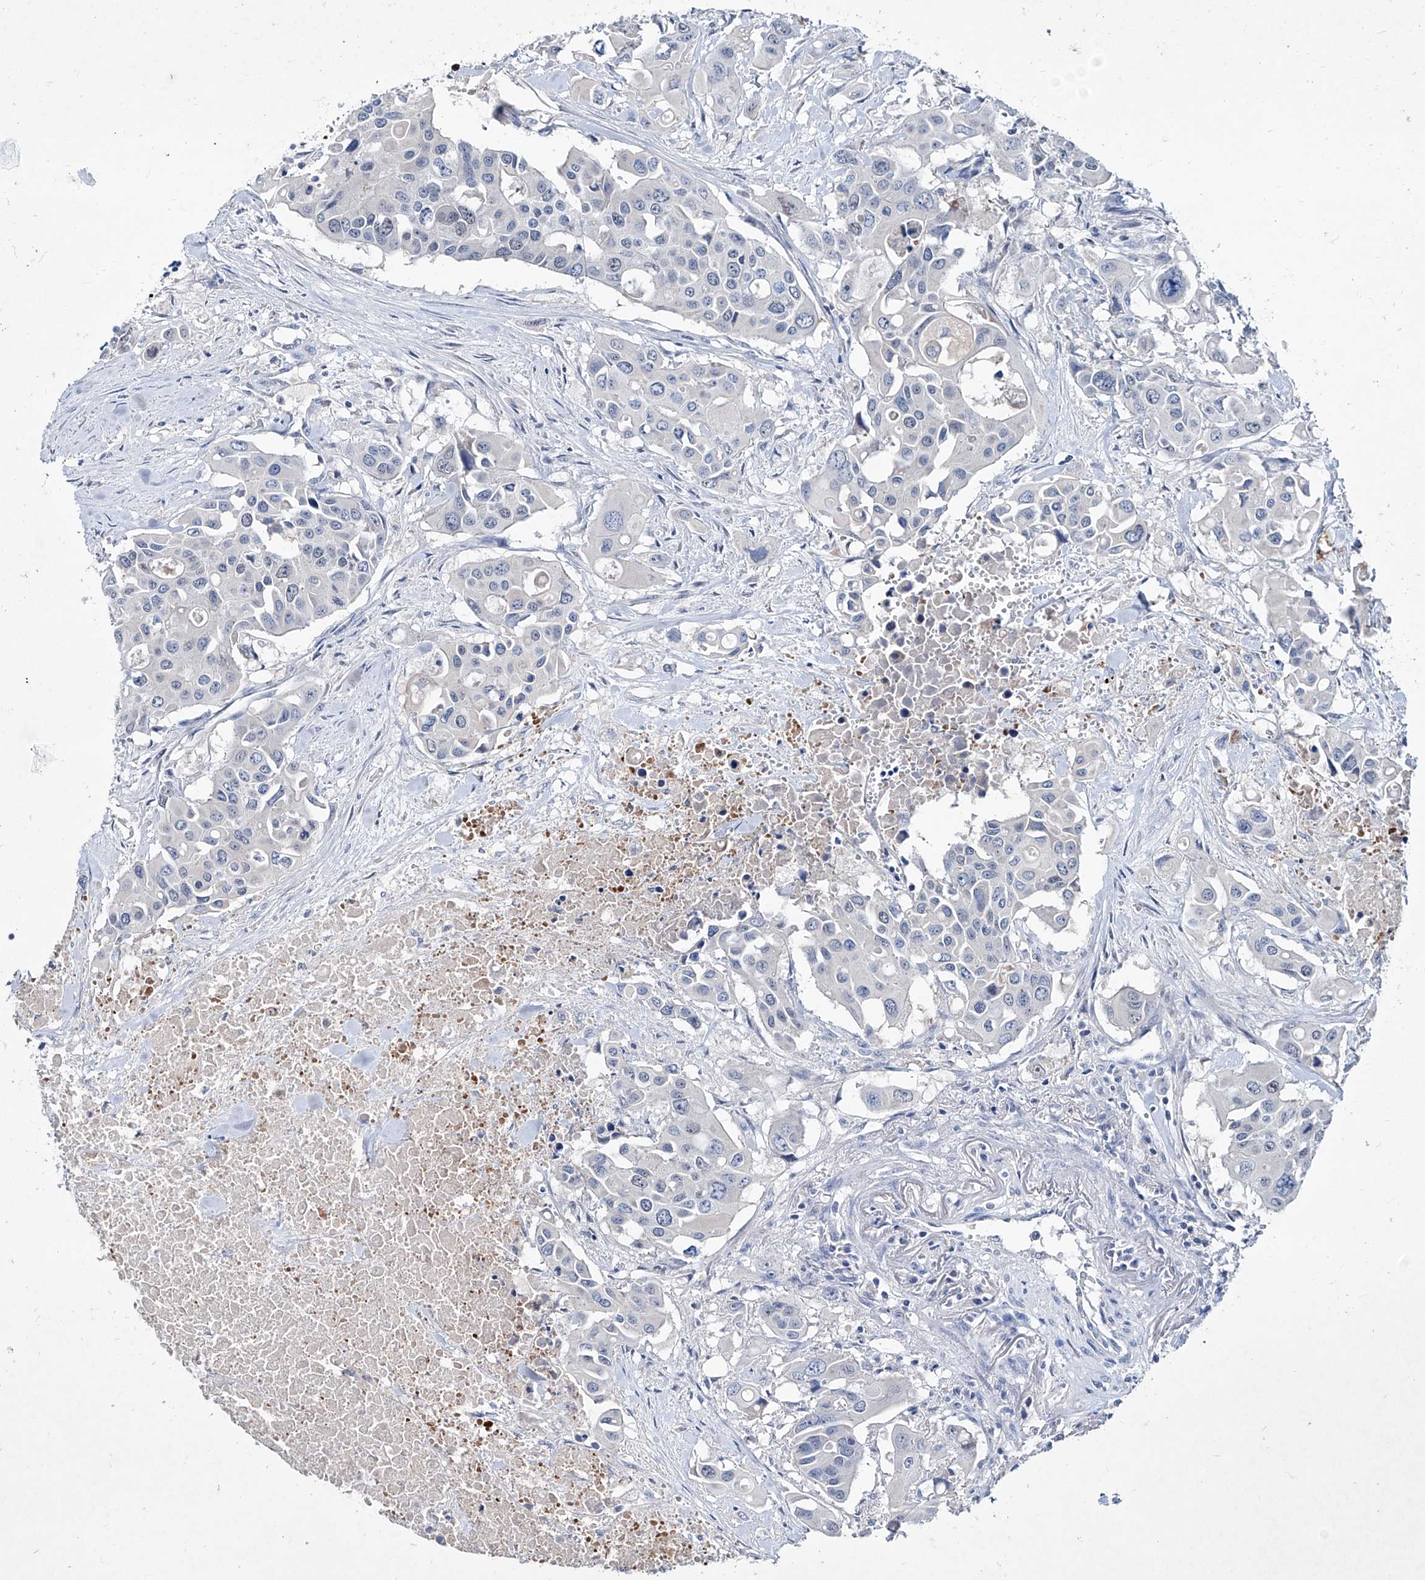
{"staining": {"intensity": "negative", "quantity": "none", "location": "none"}, "tissue": "colorectal cancer", "cell_type": "Tumor cells", "image_type": "cancer", "snomed": [{"axis": "morphology", "description": "Adenocarcinoma, NOS"}, {"axis": "topography", "description": "Colon"}], "caption": "Protein analysis of adenocarcinoma (colorectal) shows no significant staining in tumor cells. (DAB immunohistochemistry (IHC) visualized using brightfield microscopy, high magnification).", "gene": "KLHL17", "patient": {"sex": "male", "age": 77}}